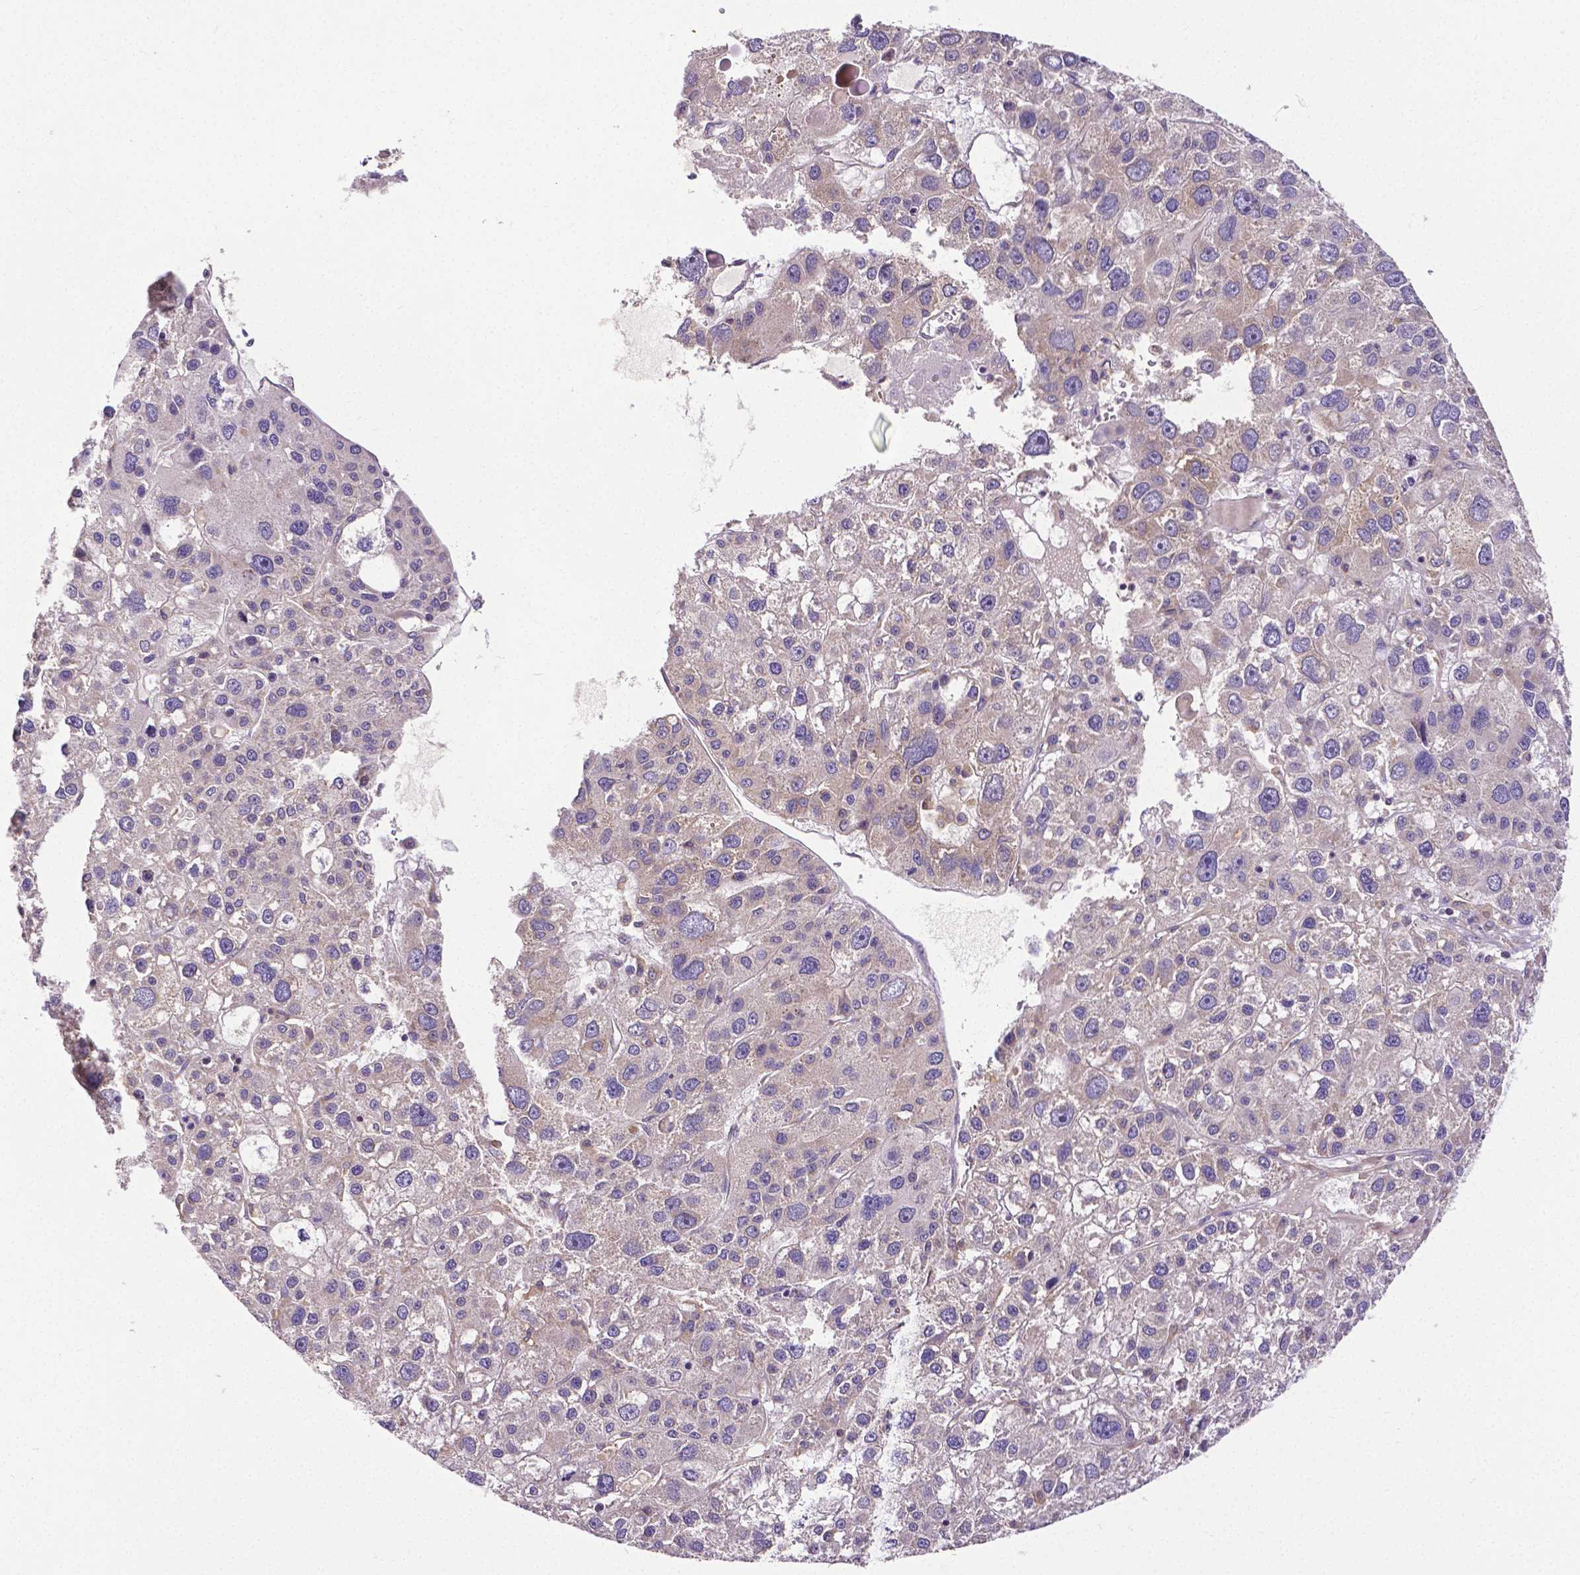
{"staining": {"intensity": "weak", "quantity": "25%-75%", "location": "cytoplasmic/membranous"}, "tissue": "liver cancer", "cell_type": "Tumor cells", "image_type": "cancer", "snomed": [{"axis": "morphology", "description": "Carcinoma, Hepatocellular, NOS"}, {"axis": "topography", "description": "Liver"}], "caption": "The image shows a brown stain indicating the presence of a protein in the cytoplasmic/membranous of tumor cells in liver cancer (hepatocellular carcinoma).", "gene": "DICER1", "patient": {"sex": "male", "age": 73}}